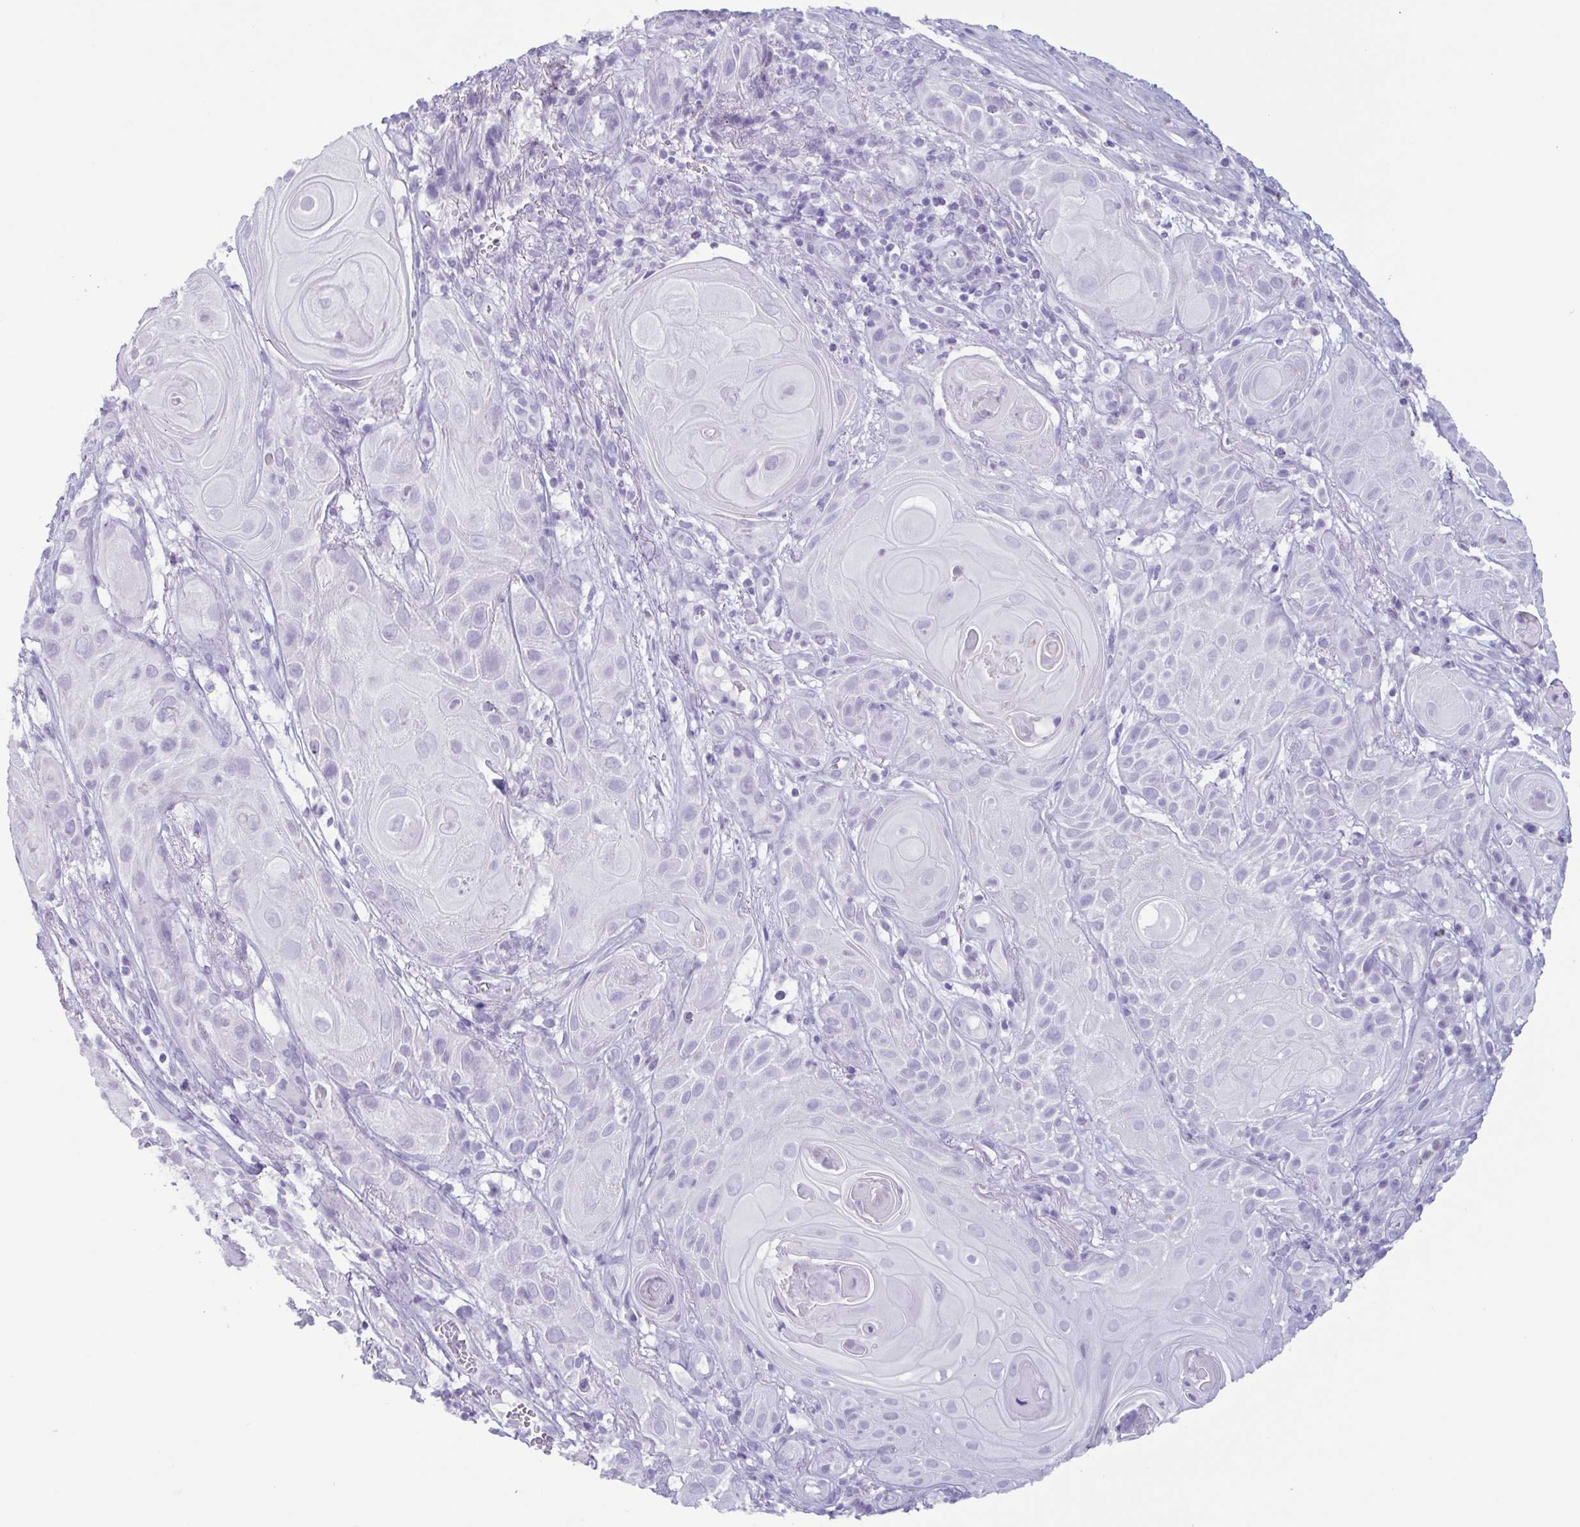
{"staining": {"intensity": "negative", "quantity": "none", "location": "none"}, "tissue": "skin cancer", "cell_type": "Tumor cells", "image_type": "cancer", "snomed": [{"axis": "morphology", "description": "Squamous cell carcinoma, NOS"}, {"axis": "topography", "description": "Skin"}], "caption": "An immunohistochemistry micrograph of skin cancer is shown. There is no staining in tumor cells of skin cancer.", "gene": "LTF", "patient": {"sex": "male", "age": 62}}